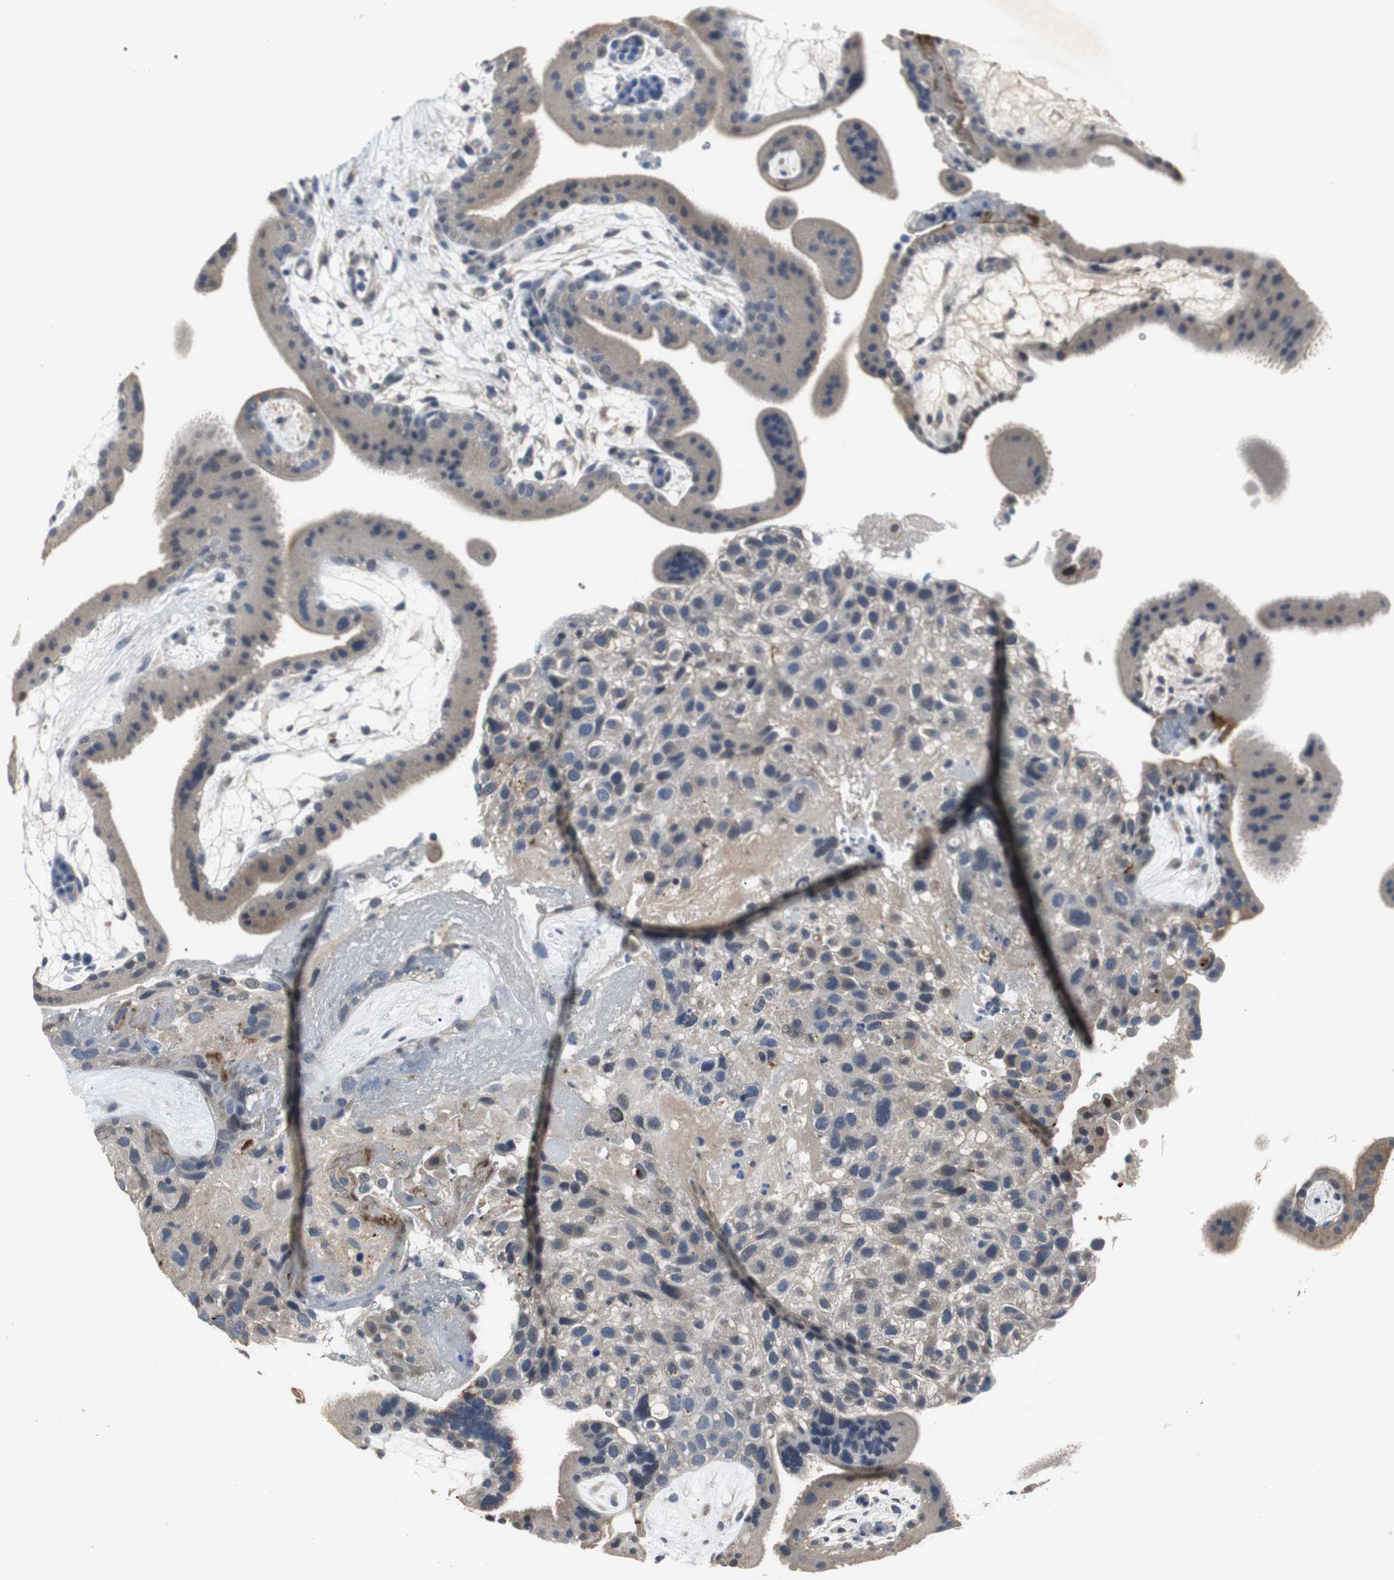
{"staining": {"intensity": "weak", "quantity": ">75%", "location": "cytoplasmic/membranous"}, "tissue": "placenta", "cell_type": "Decidual cells", "image_type": "normal", "snomed": [{"axis": "morphology", "description": "Normal tissue, NOS"}, {"axis": "topography", "description": "Placenta"}], "caption": "Weak cytoplasmic/membranous positivity for a protein is present in about >75% of decidual cells of unremarkable placenta using immunohistochemistry.", "gene": "PTPRN2", "patient": {"sex": "female", "age": 19}}